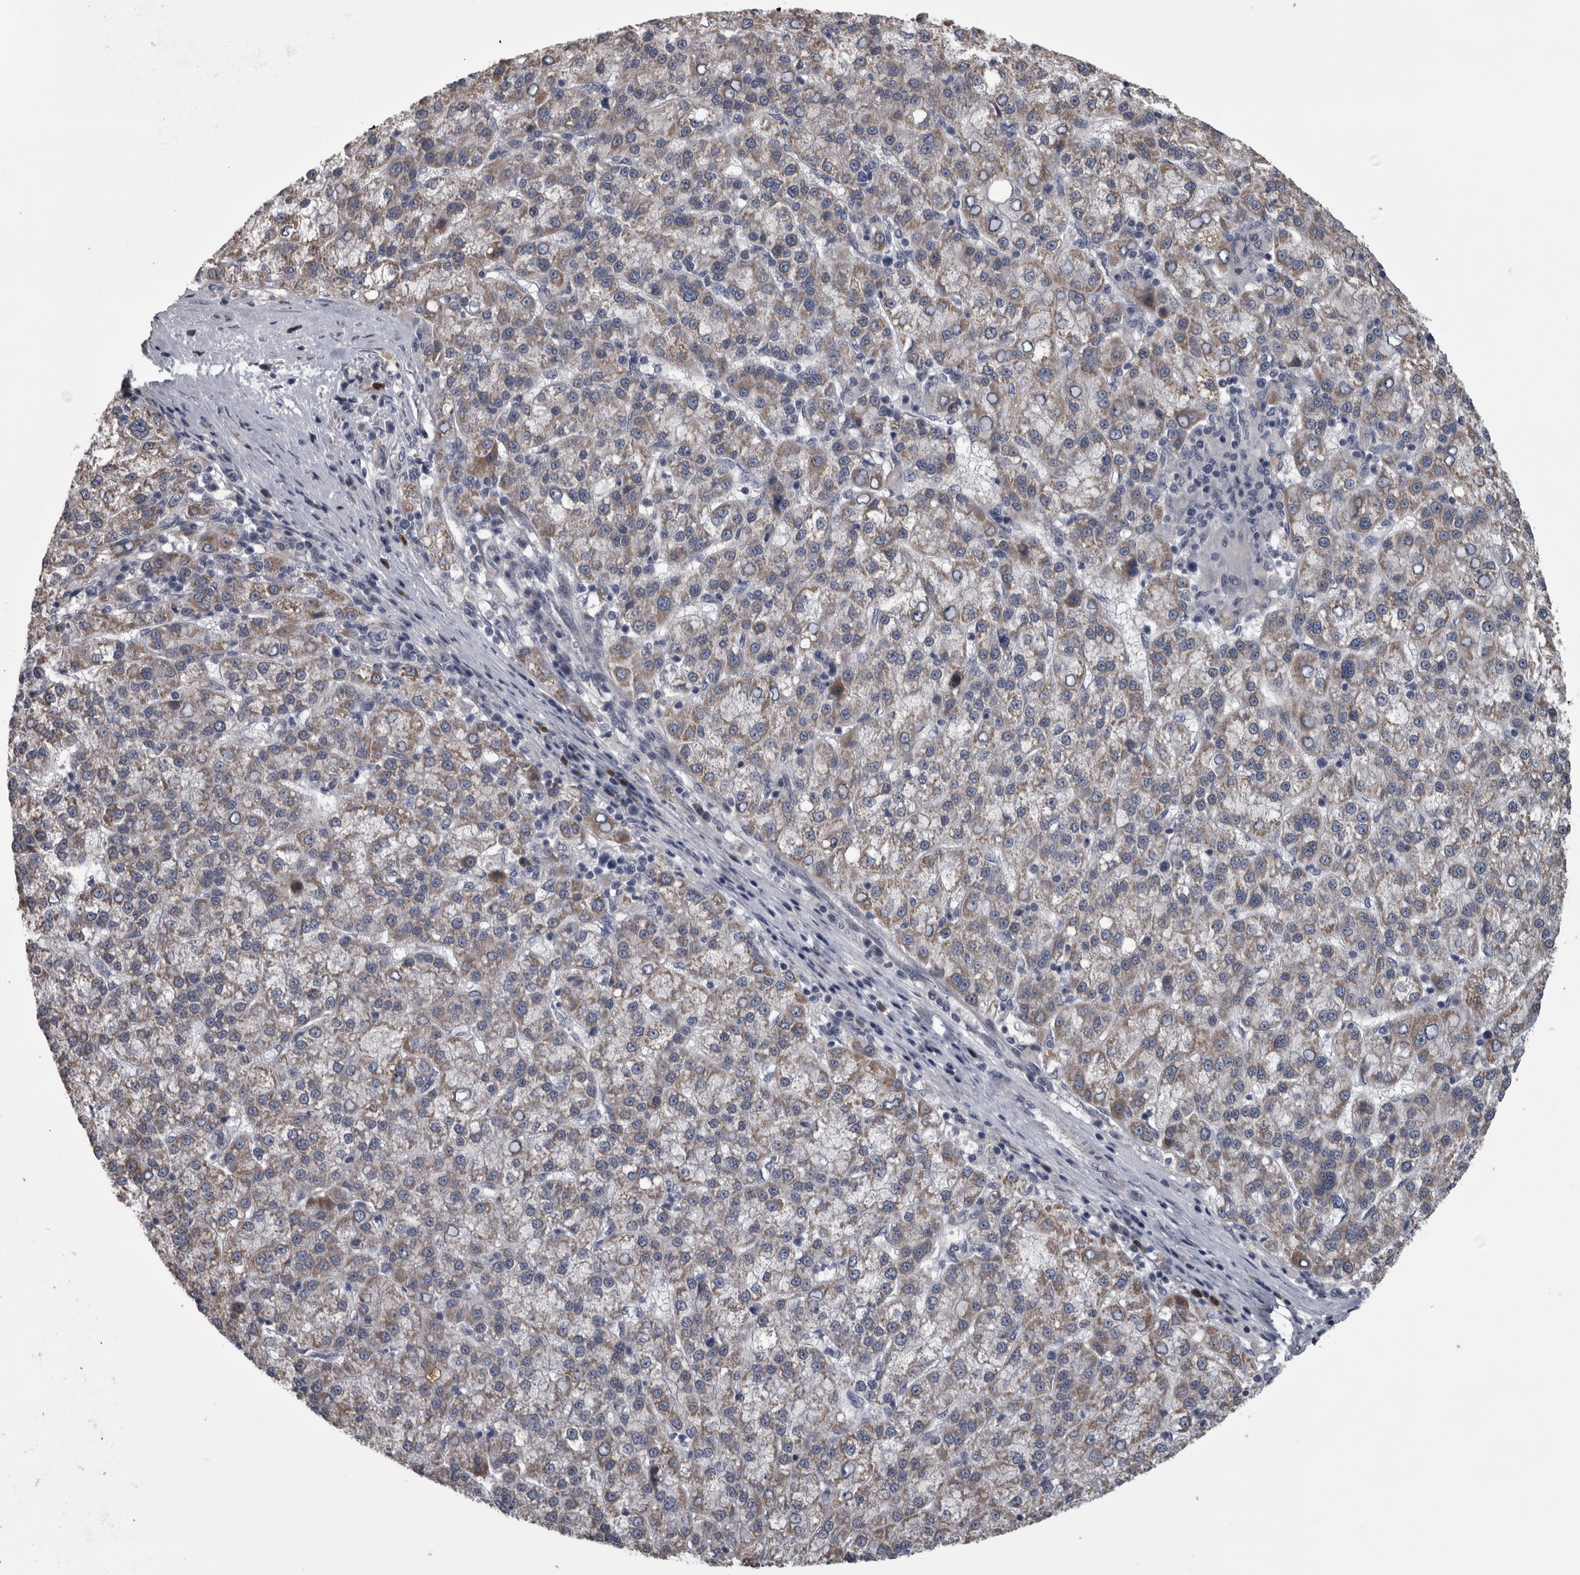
{"staining": {"intensity": "weak", "quantity": ">75%", "location": "cytoplasmic/membranous"}, "tissue": "liver cancer", "cell_type": "Tumor cells", "image_type": "cancer", "snomed": [{"axis": "morphology", "description": "Carcinoma, Hepatocellular, NOS"}, {"axis": "topography", "description": "Liver"}], "caption": "Human liver cancer stained with a protein marker demonstrates weak staining in tumor cells.", "gene": "DBT", "patient": {"sex": "female", "age": 58}}